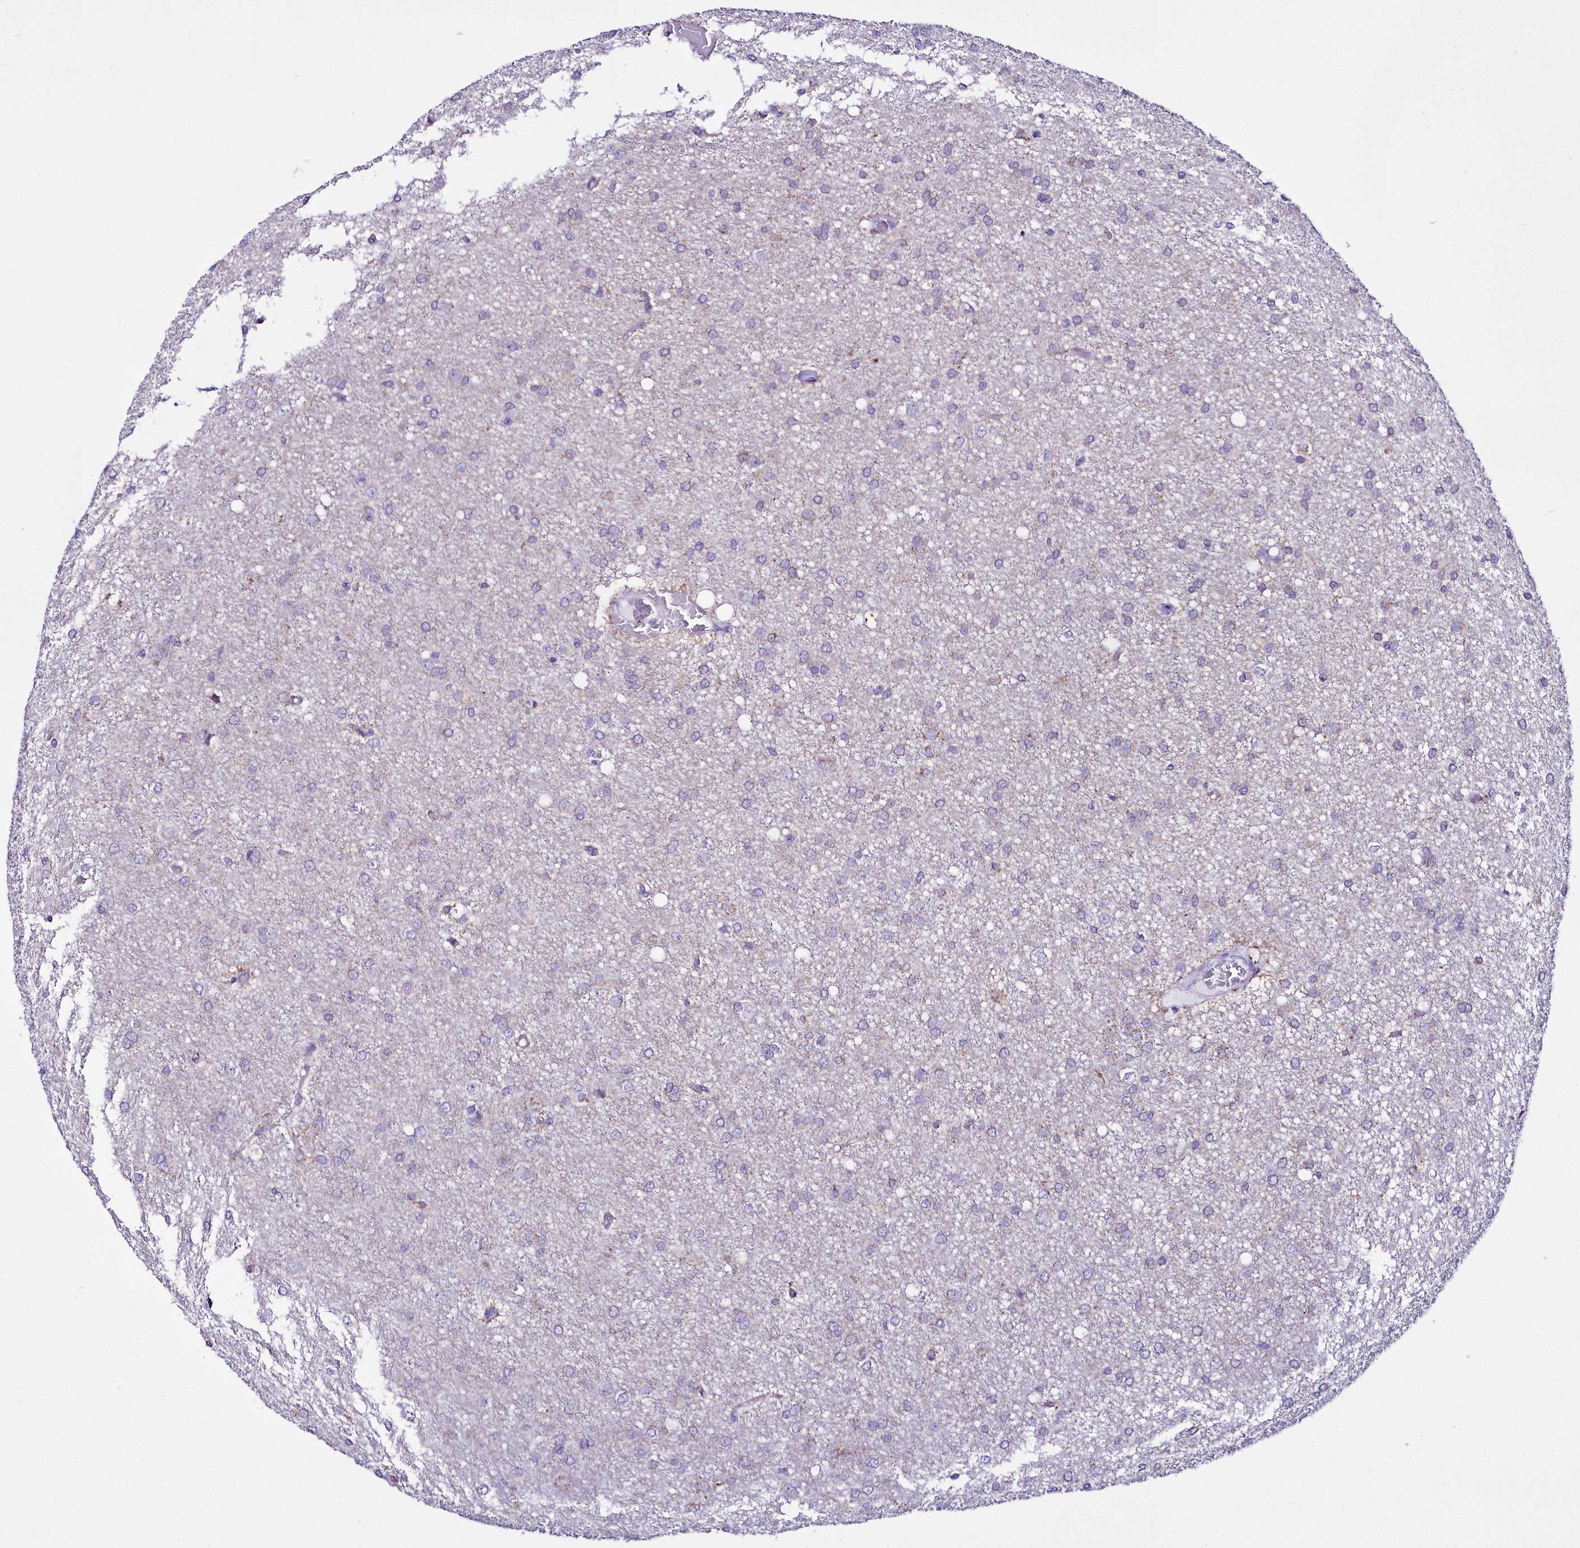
{"staining": {"intensity": "negative", "quantity": "none", "location": "none"}, "tissue": "glioma", "cell_type": "Tumor cells", "image_type": "cancer", "snomed": [{"axis": "morphology", "description": "Glioma, malignant, High grade"}, {"axis": "topography", "description": "Brain"}], "caption": "This is an immunohistochemistry (IHC) micrograph of malignant high-grade glioma. There is no staining in tumor cells.", "gene": "WDFY3", "patient": {"sex": "female", "age": 50}}